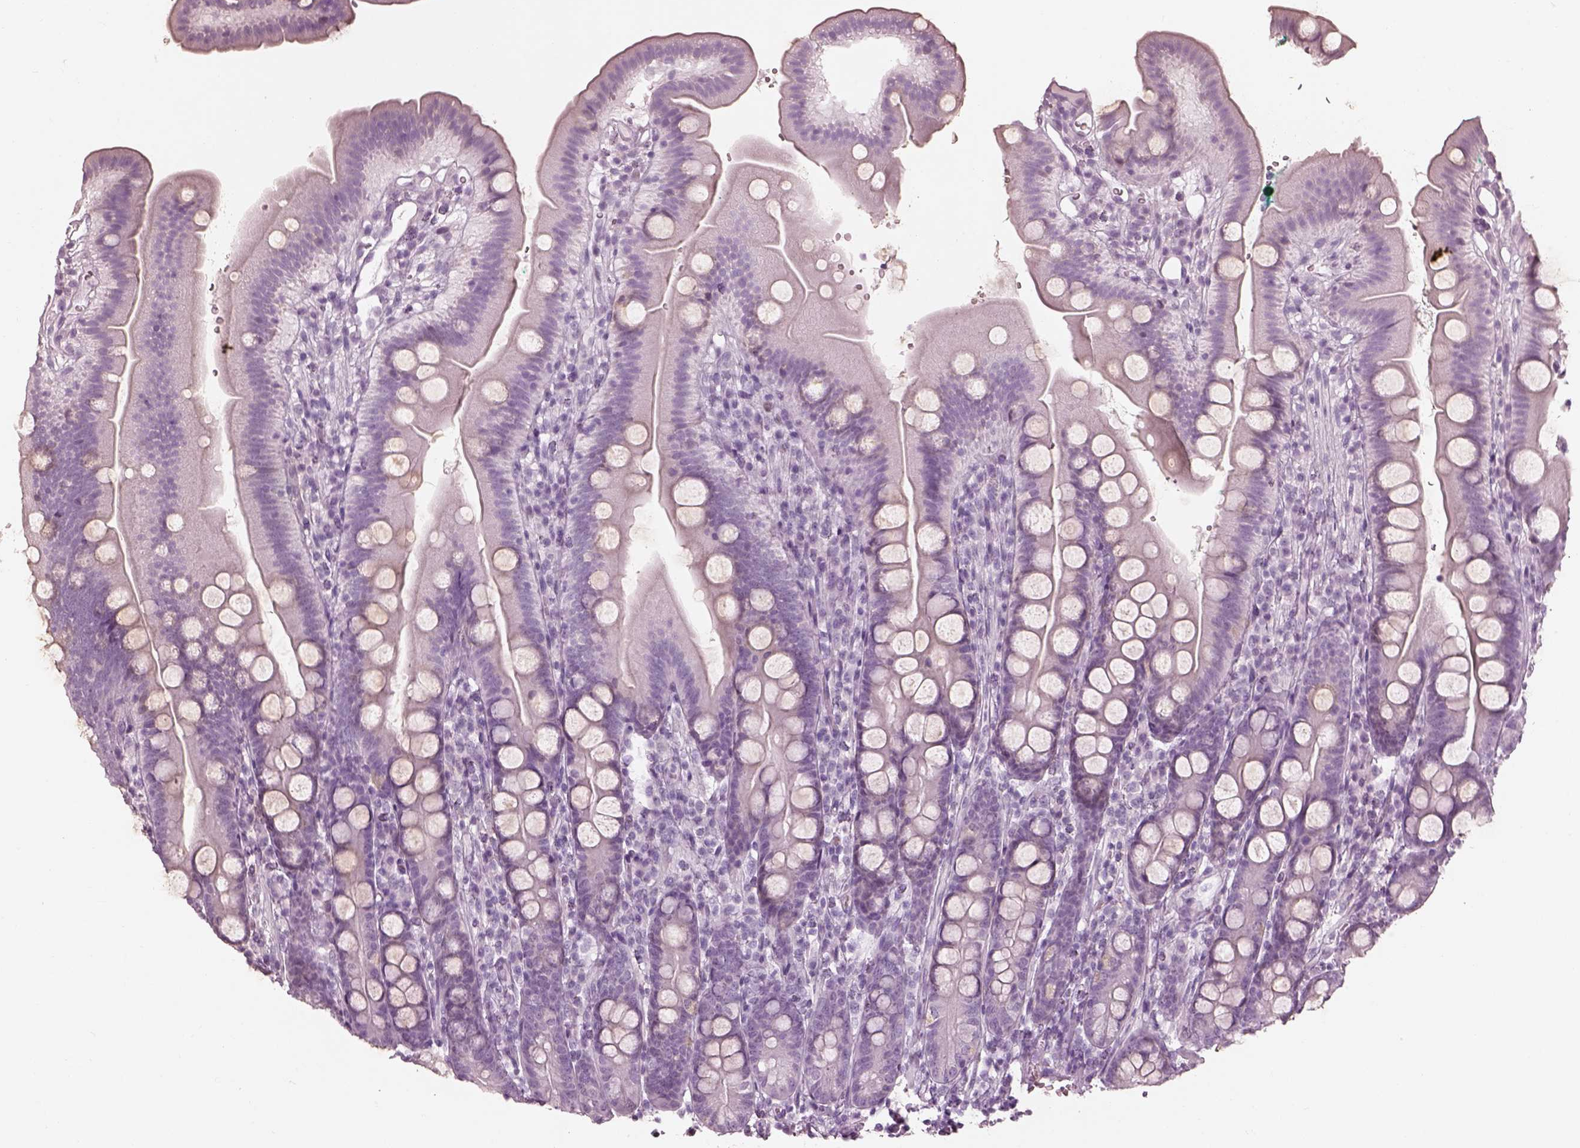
{"staining": {"intensity": "negative", "quantity": "none", "location": "none"}, "tissue": "duodenum", "cell_type": "Glandular cells", "image_type": "normal", "snomed": [{"axis": "morphology", "description": "Normal tissue, NOS"}, {"axis": "topography", "description": "Duodenum"}], "caption": "Immunohistochemical staining of unremarkable human duodenum exhibits no significant expression in glandular cells.", "gene": "KRTAP24", "patient": {"sex": "female", "age": 67}}